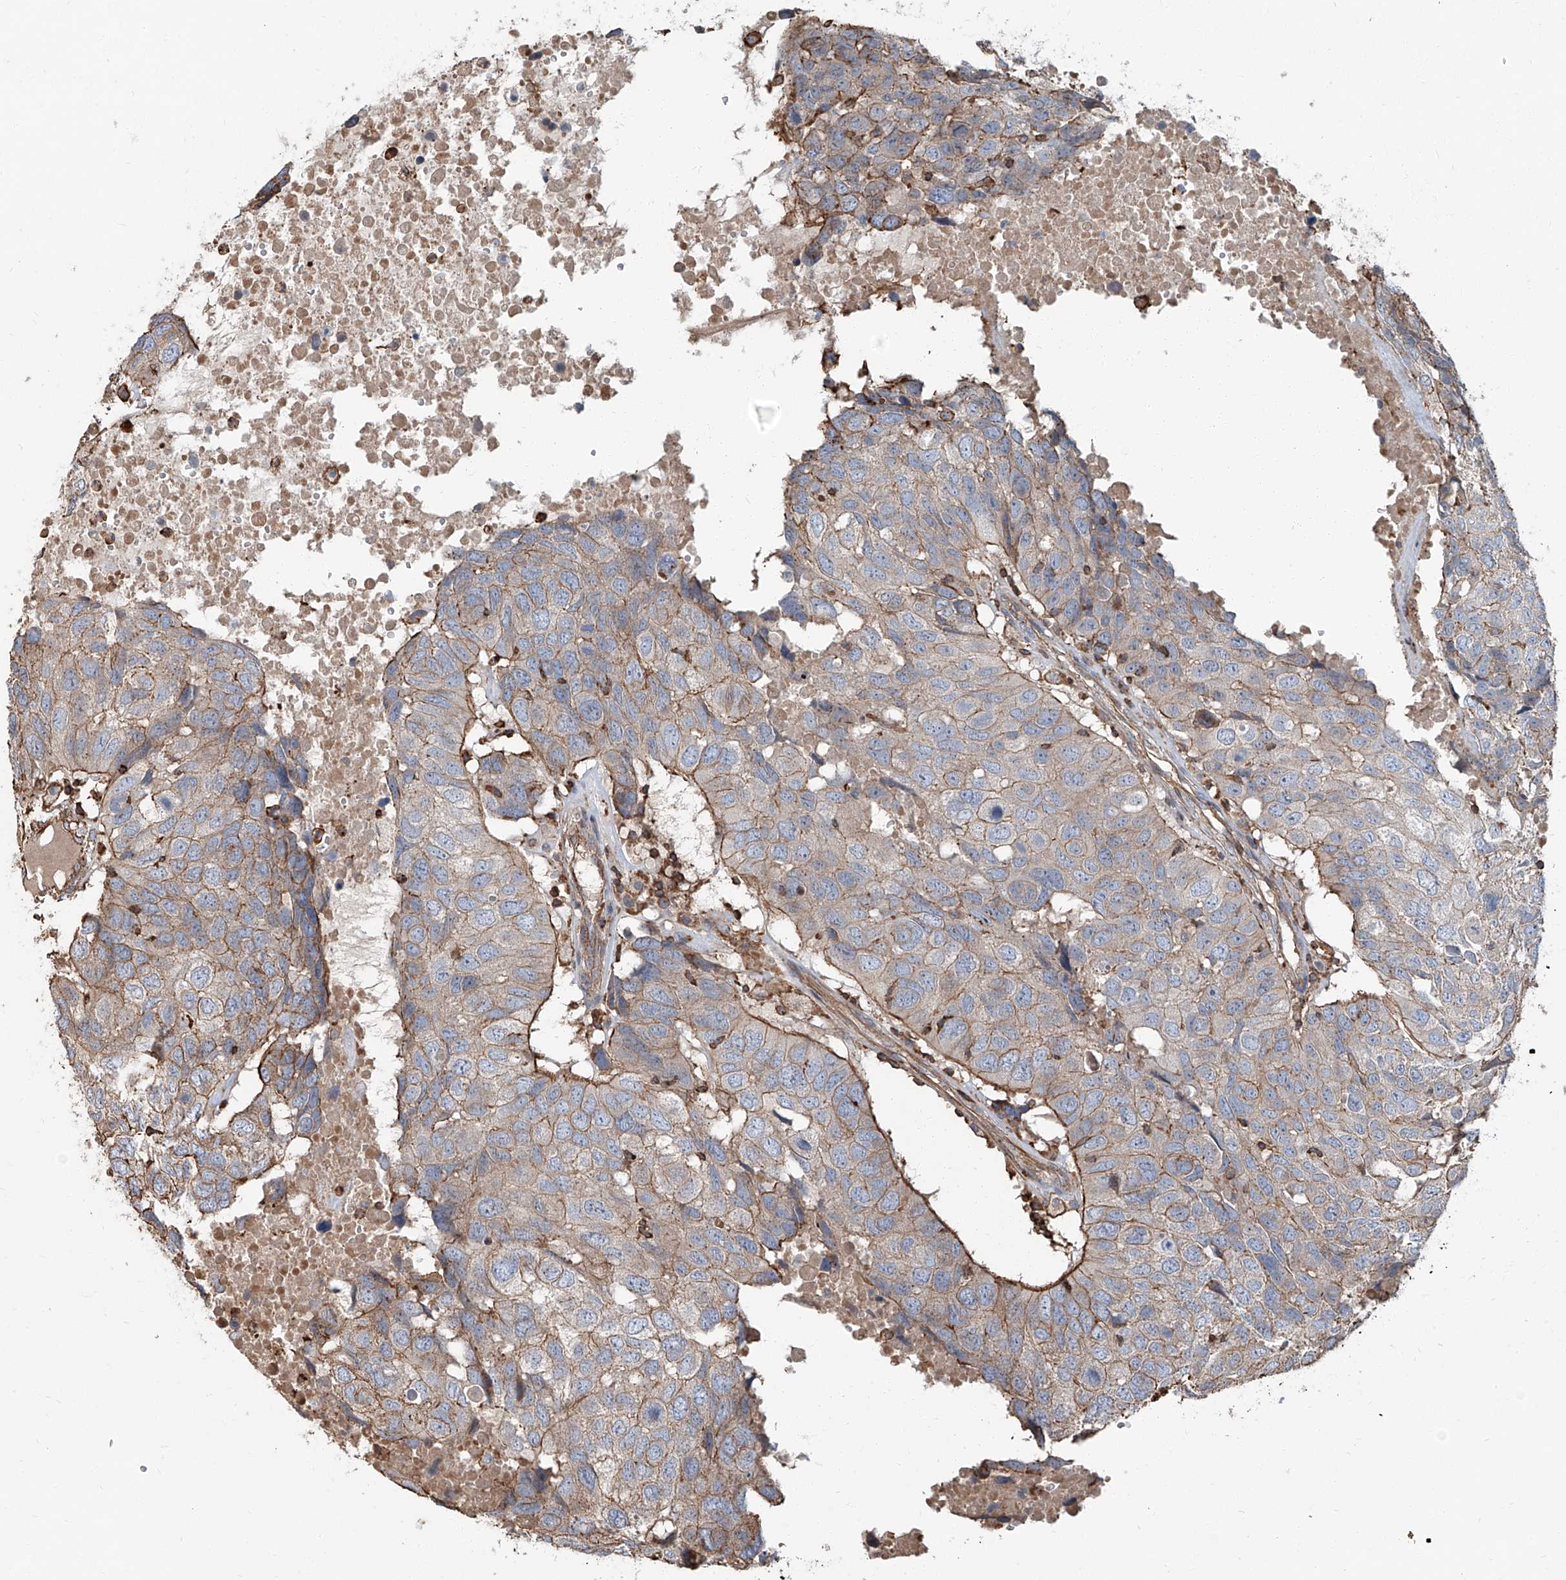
{"staining": {"intensity": "moderate", "quantity": "25%-75%", "location": "cytoplasmic/membranous"}, "tissue": "head and neck cancer", "cell_type": "Tumor cells", "image_type": "cancer", "snomed": [{"axis": "morphology", "description": "Squamous cell carcinoma, NOS"}, {"axis": "topography", "description": "Head-Neck"}], "caption": "Immunohistochemical staining of head and neck cancer (squamous cell carcinoma) shows medium levels of moderate cytoplasmic/membranous protein expression in about 25%-75% of tumor cells.", "gene": "PIEZO2", "patient": {"sex": "male", "age": 66}}